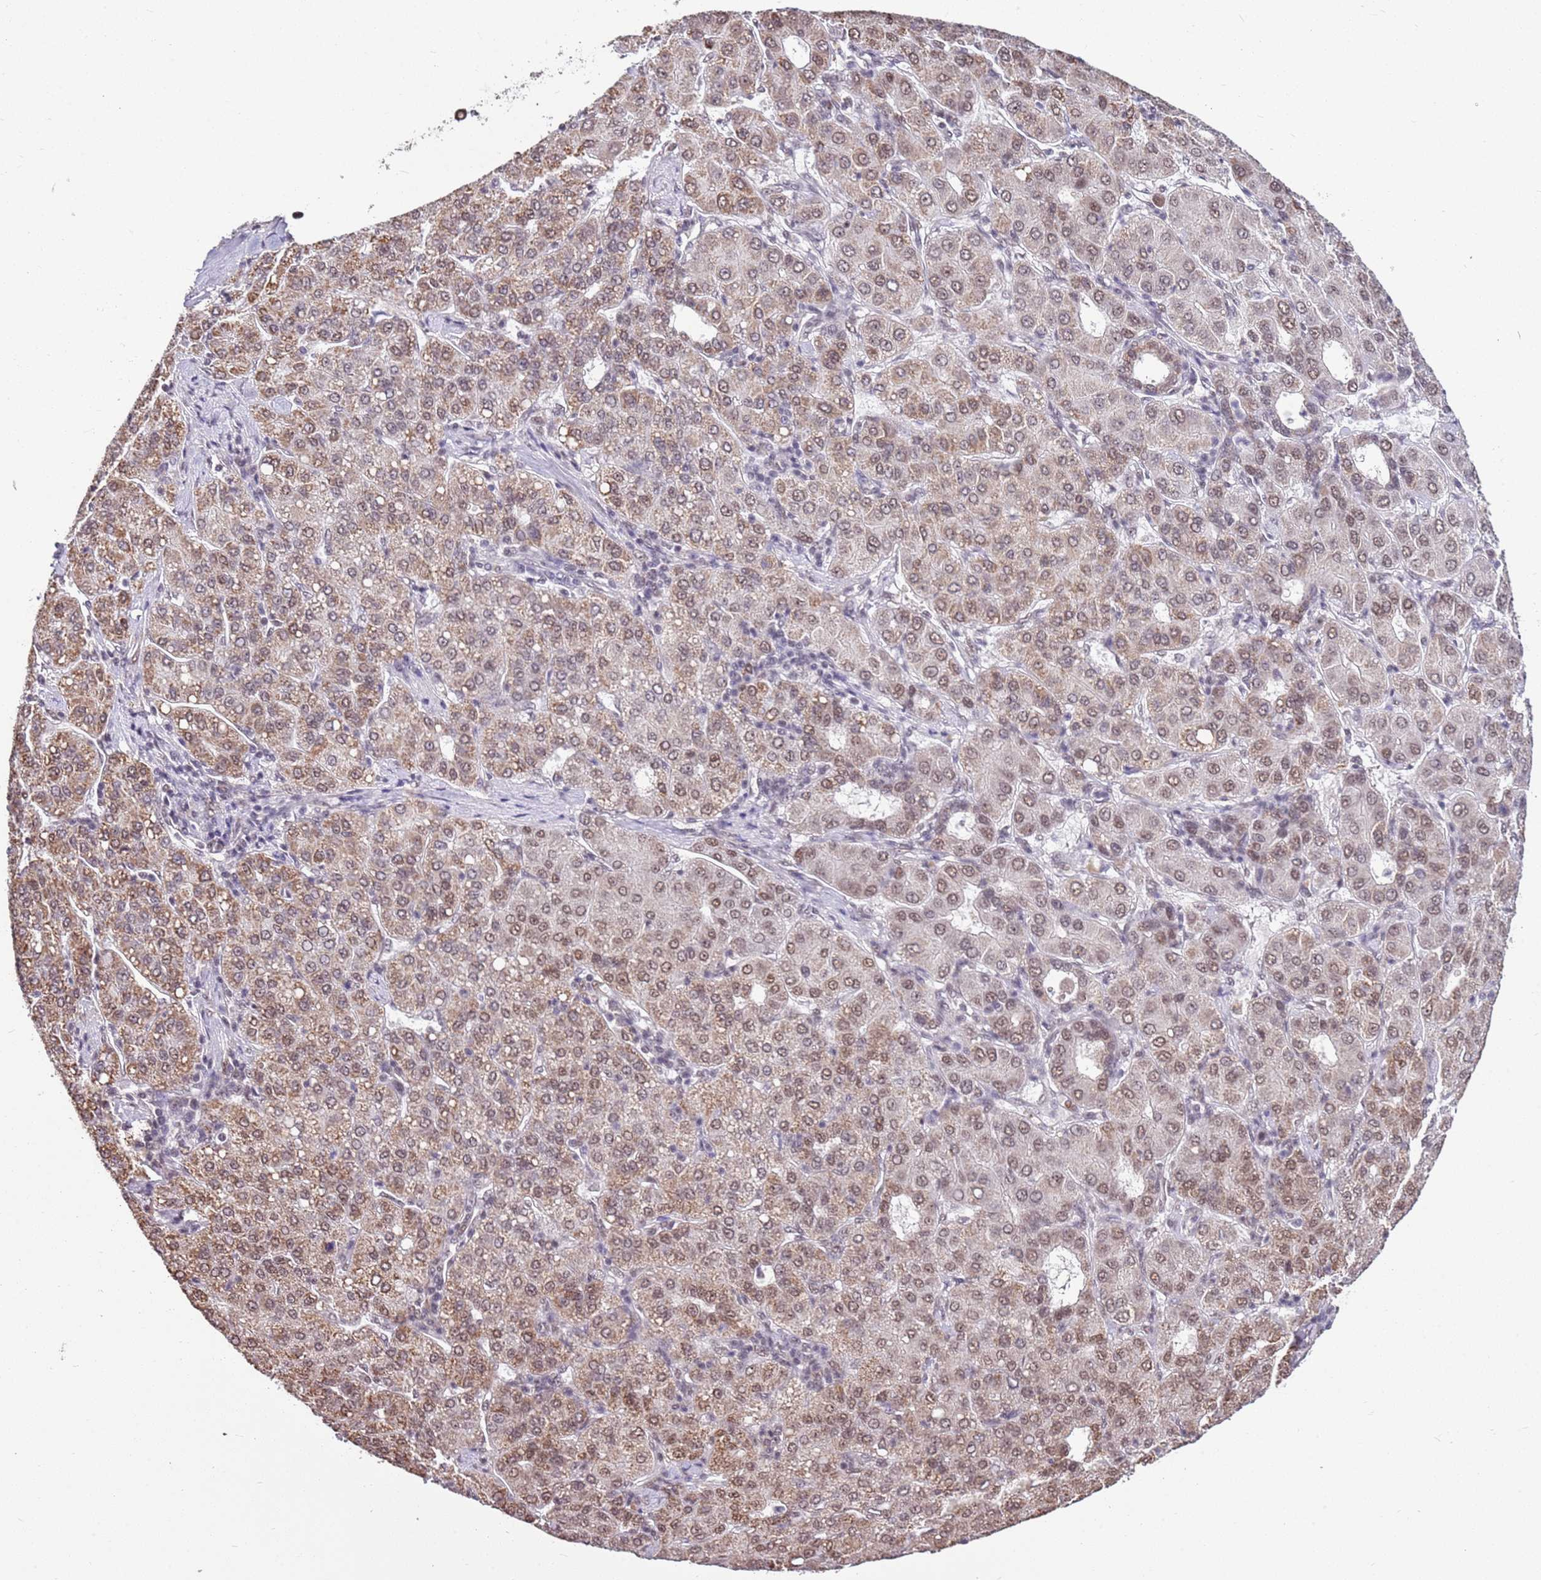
{"staining": {"intensity": "moderate", "quantity": ">75%", "location": "cytoplasmic/membranous,nuclear"}, "tissue": "liver cancer", "cell_type": "Tumor cells", "image_type": "cancer", "snomed": [{"axis": "morphology", "description": "Carcinoma, Hepatocellular, NOS"}, {"axis": "topography", "description": "Liver"}], "caption": "Moderate cytoplasmic/membranous and nuclear protein expression is appreciated in about >75% of tumor cells in liver hepatocellular carcinoma. The protein is shown in brown color, while the nuclei are stained blue.", "gene": "AKAP8L", "patient": {"sex": "male", "age": 65}}